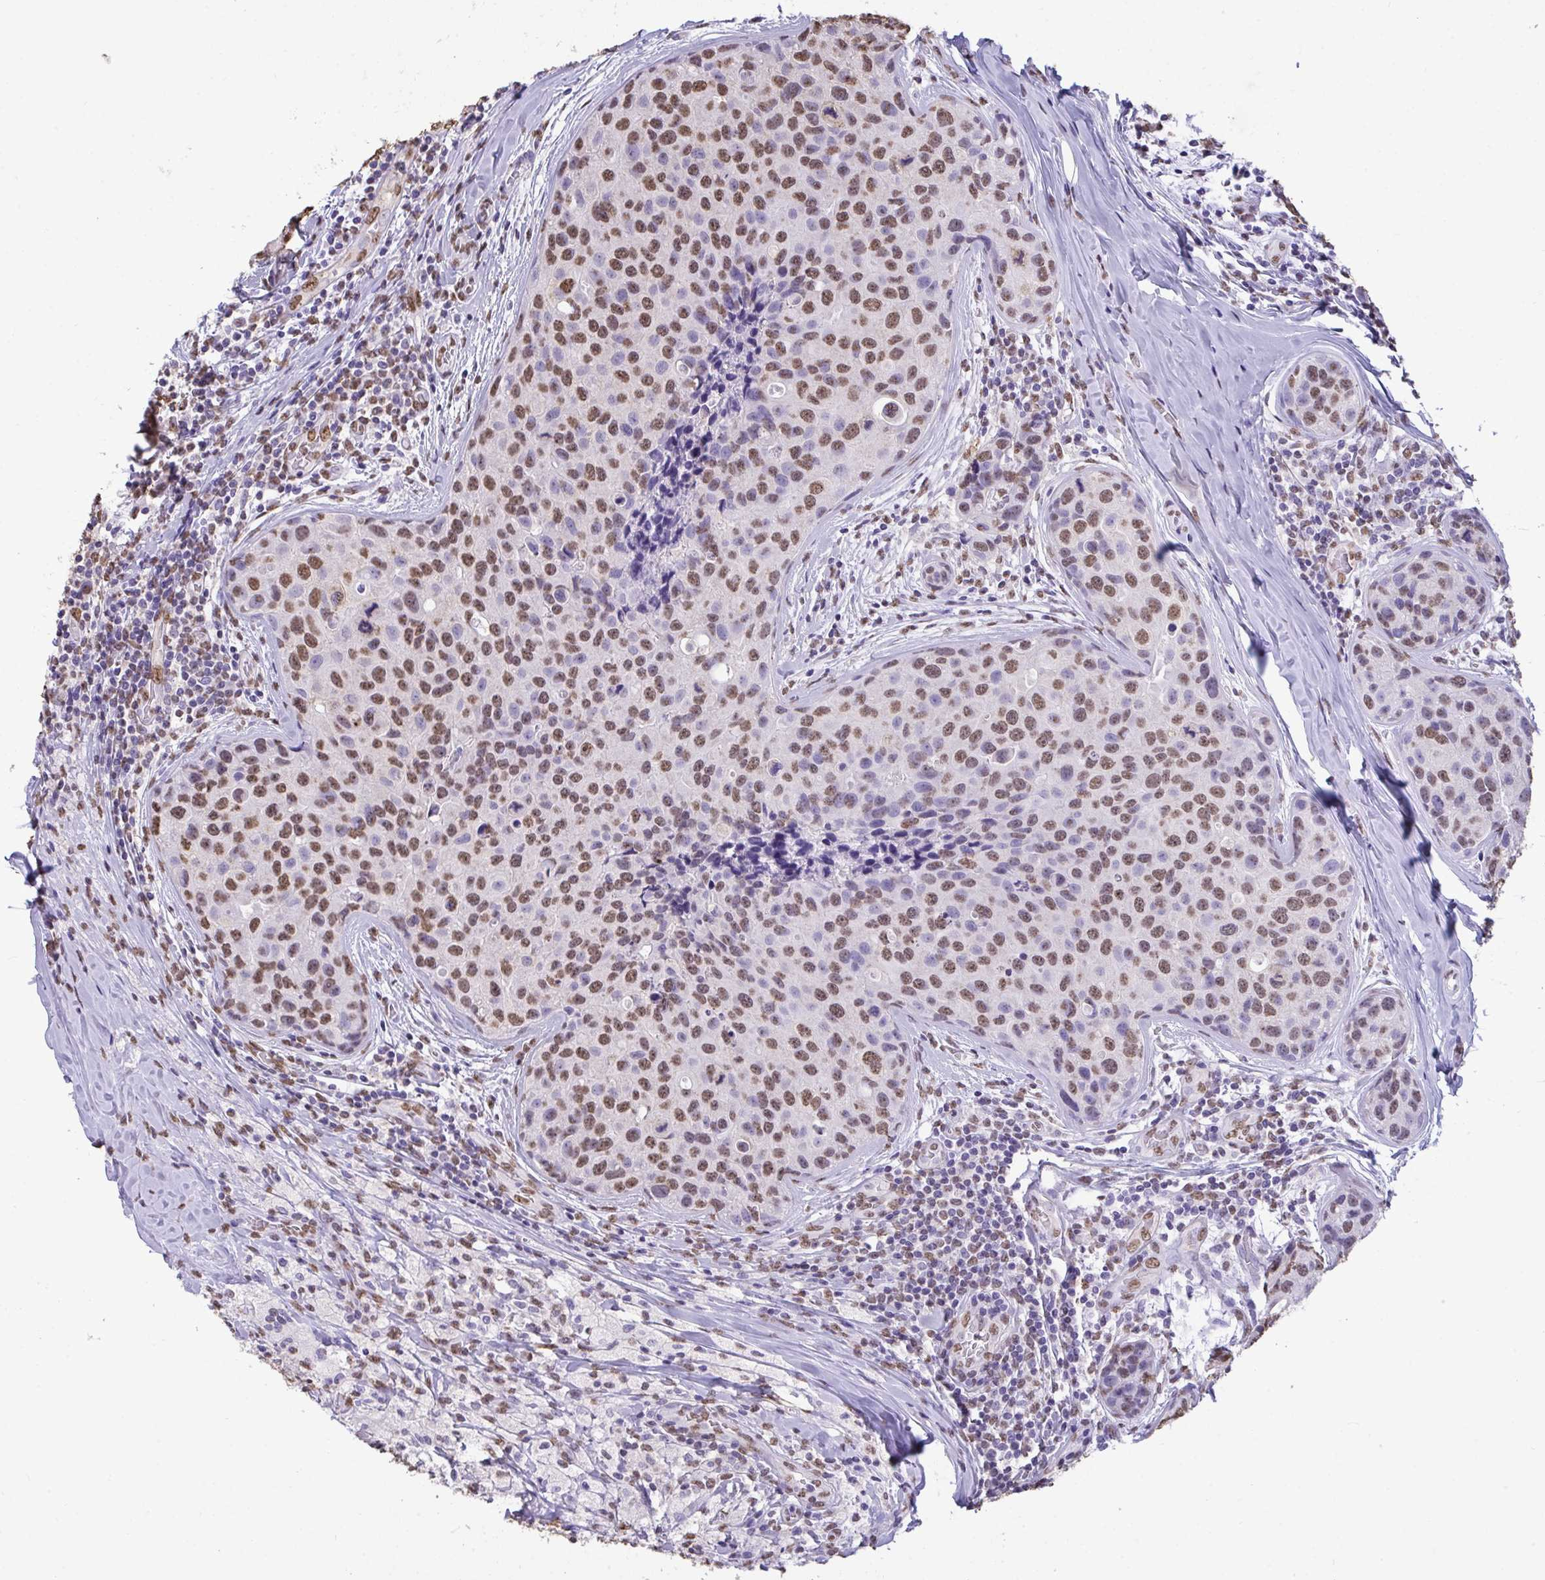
{"staining": {"intensity": "moderate", "quantity": ">75%", "location": "nuclear"}, "tissue": "breast cancer", "cell_type": "Tumor cells", "image_type": "cancer", "snomed": [{"axis": "morphology", "description": "Duct carcinoma"}, {"axis": "topography", "description": "Breast"}], "caption": "Immunohistochemical staining of human breast cancer exhibits medium levels of moderate nuclear expression in about >75% of tumor cells.", "gene": "SEMA6B", "patient": {"sex": "female", "age": 24}}